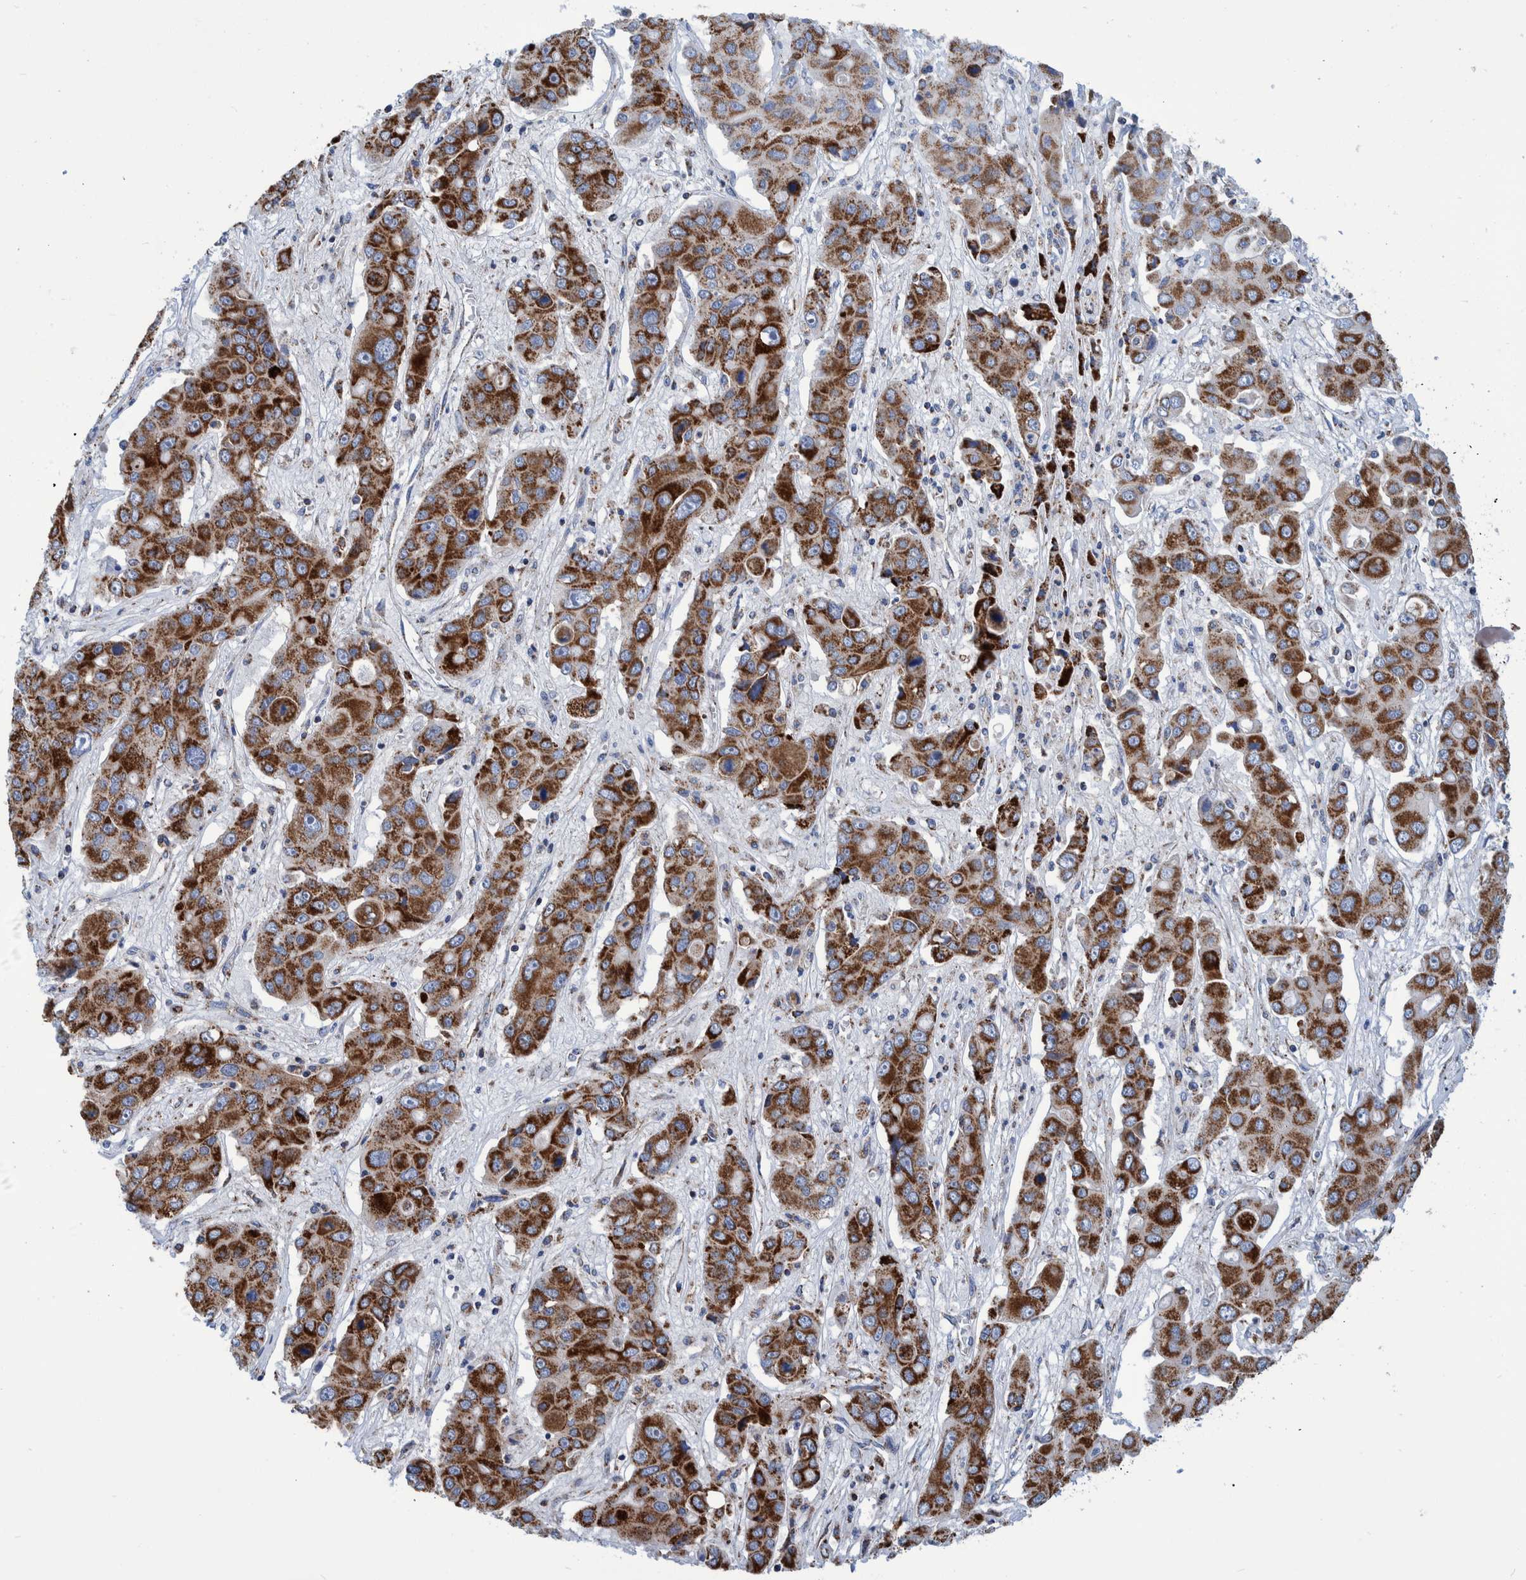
{"staining": {"intensity": "strong", "quantity": ">75%", "location": "cytoplasmic/membranous"}, "tissue": "liver cancer", "cell_type": "Tumor cells", "image_type": "cancer", "snomed": [{"axis": "morphology", "description": "Cholangiocarcinoma"}, {"axis": "topography", "description": "Liver"}], "caption": "Cholangiocarcinoma (liver) tissue demonstrates strong cytoplasmic/membranous expression in about >75% of tumor cells (DAB IHC, brown staining for protein, blue staining for nuclei).", "gene": "BZW2", "patient": {"sex": "male", "age": 67}}